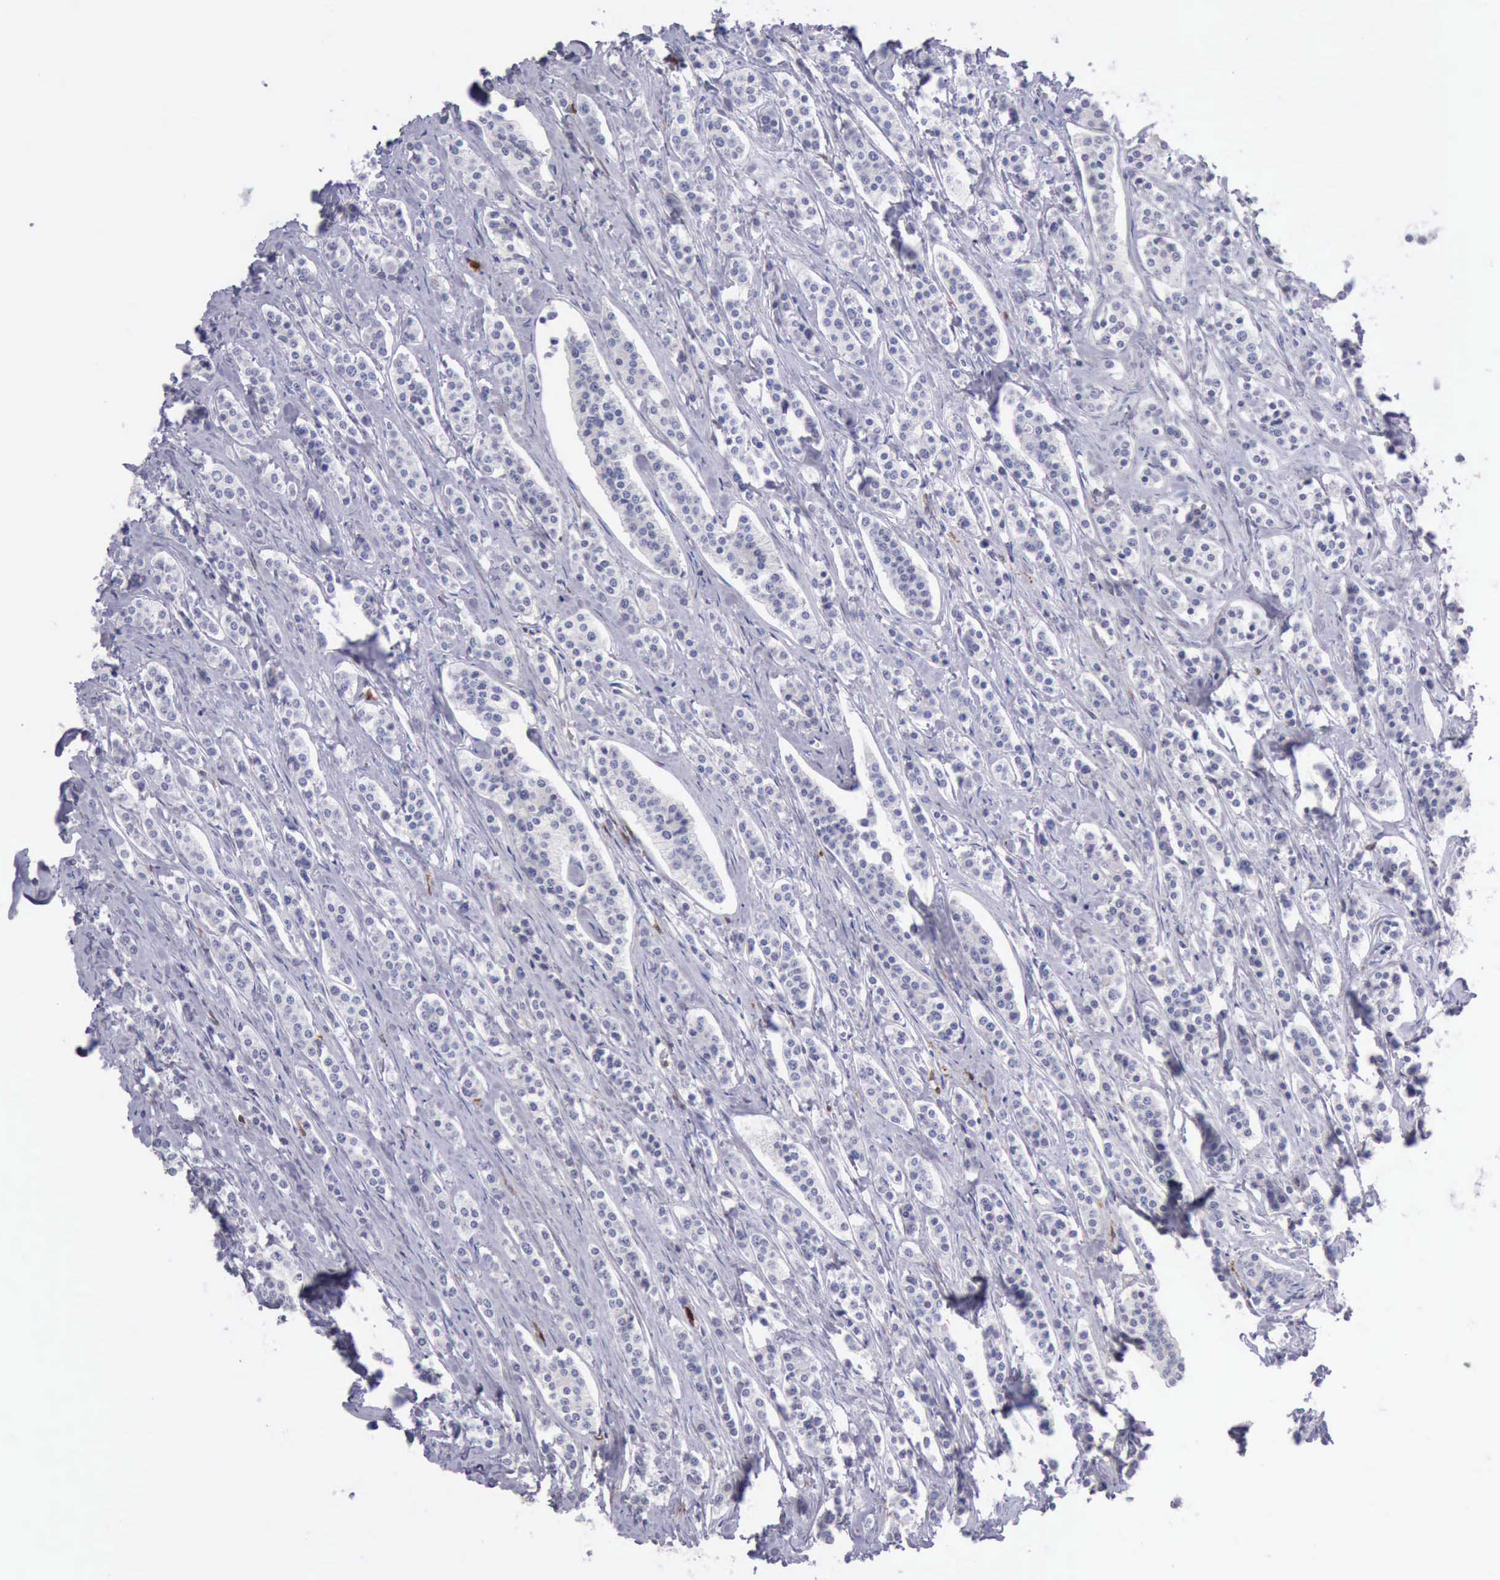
{"staining": {"intensity": "negative", "quantity": "none", "location": "none"}, "tissue": "carcinoid", "cell_type": "Tumor cells", "image_type": "cancer", "snomed": [{"axis": "morphology", "description": "Carcinoid, malignant, NOS"}, {"axis": "topography", "description": "Small intestine"}], "caption": "Carcinoid (malignant) stained for a protein using IHC displays no expression tumor cells.", "gene": "CSTA", "patient": {"sex": "male", "age": 63}}